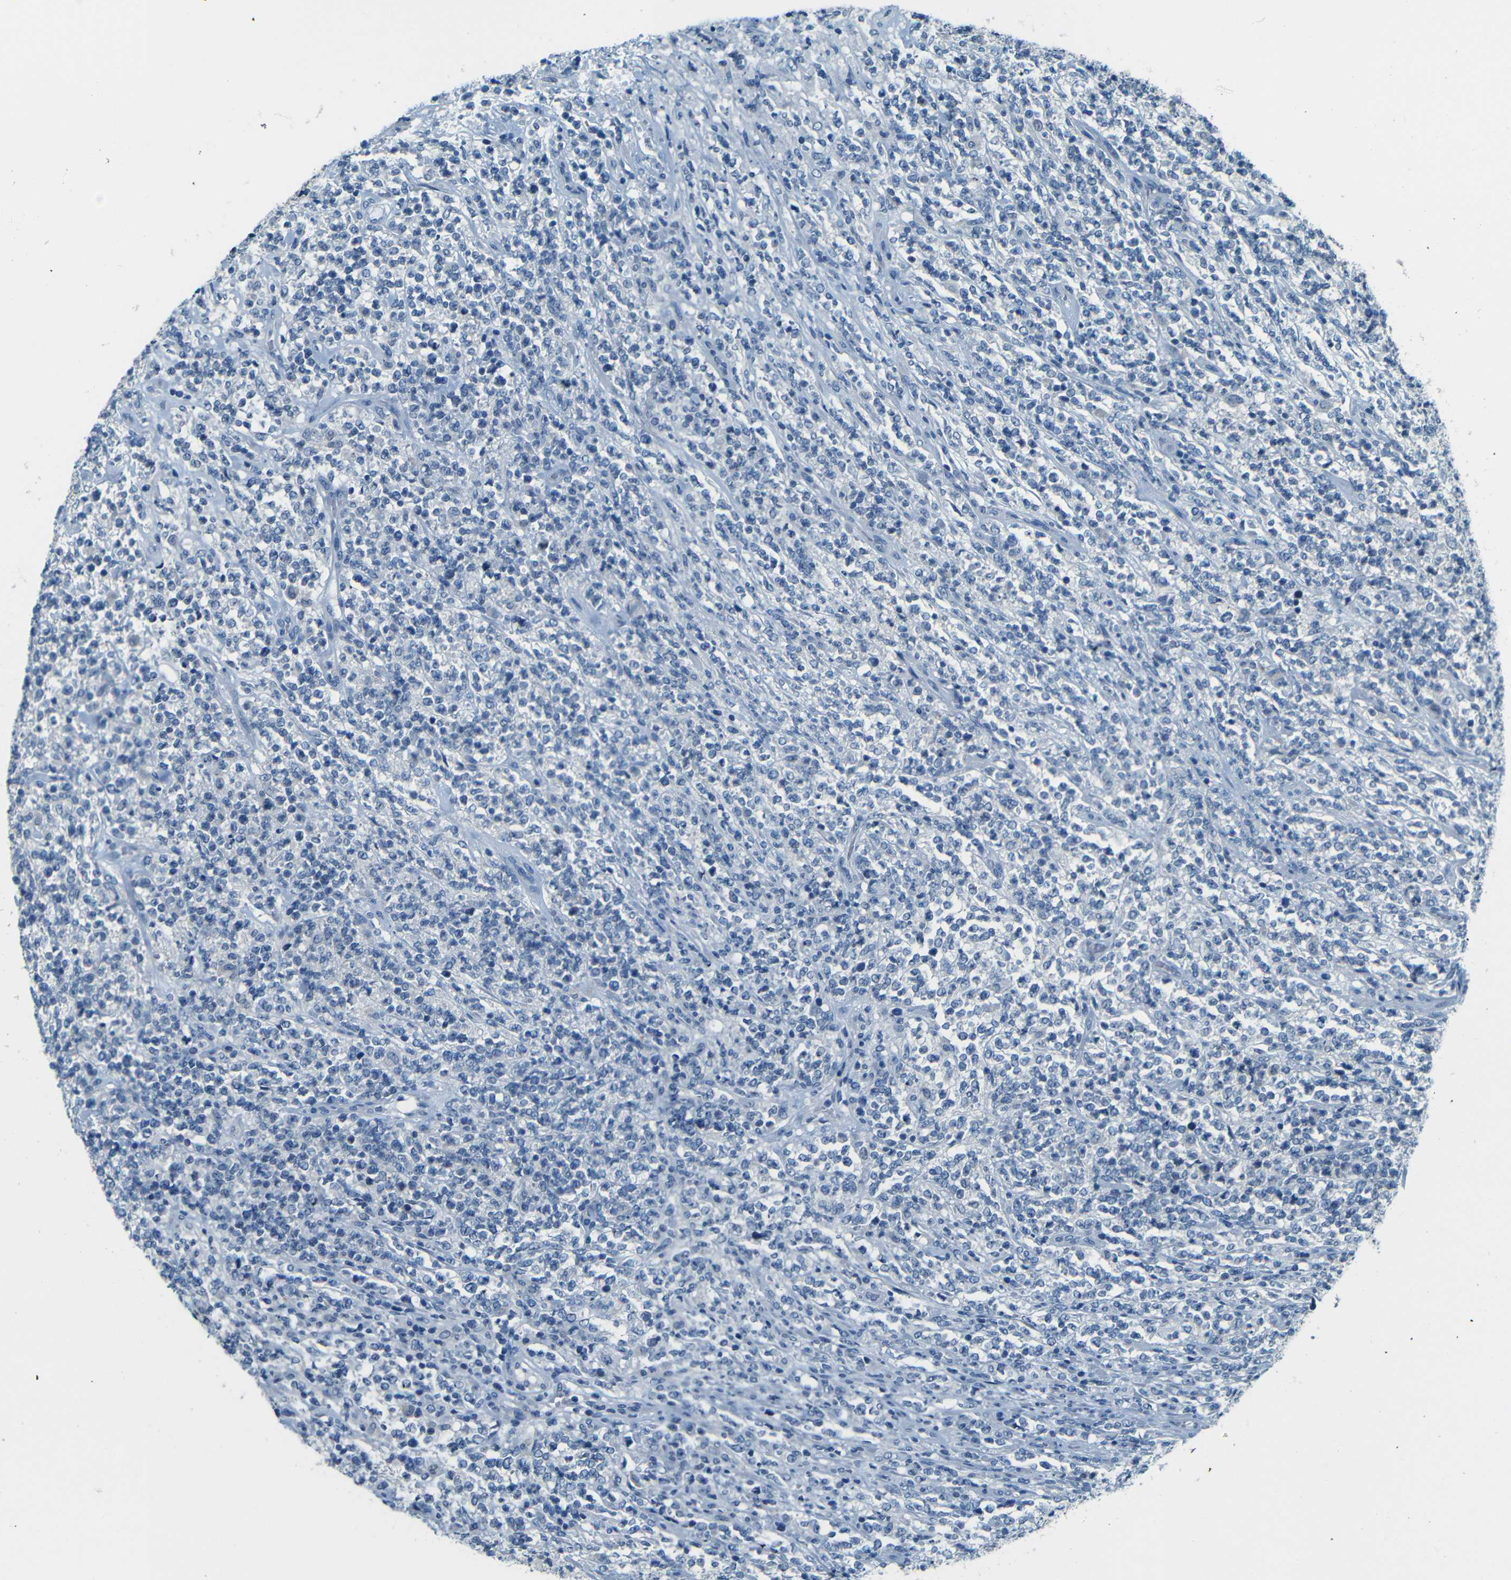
{"staining": {"intensity": "negative", "quantity": "none", "location": "none"}, "tissue": "lymphoma", "cell_type": "Tumor cells", "image_type": "cancer", "snomed": [{"axis": "morphology", "description": "Malignant lymphoma, non-Hodgkin's type, High grade"}, {"axis": "topography", "description": "Soft tissue"}], "caption": "This is an immunohistochemistry micrograph of high-grade malignant lymphoma, non-Hodgkin's type. There is no staining in tumor cells.", "gene": "ZMAT1", "patient": {"sex": "male", "age": 18}}